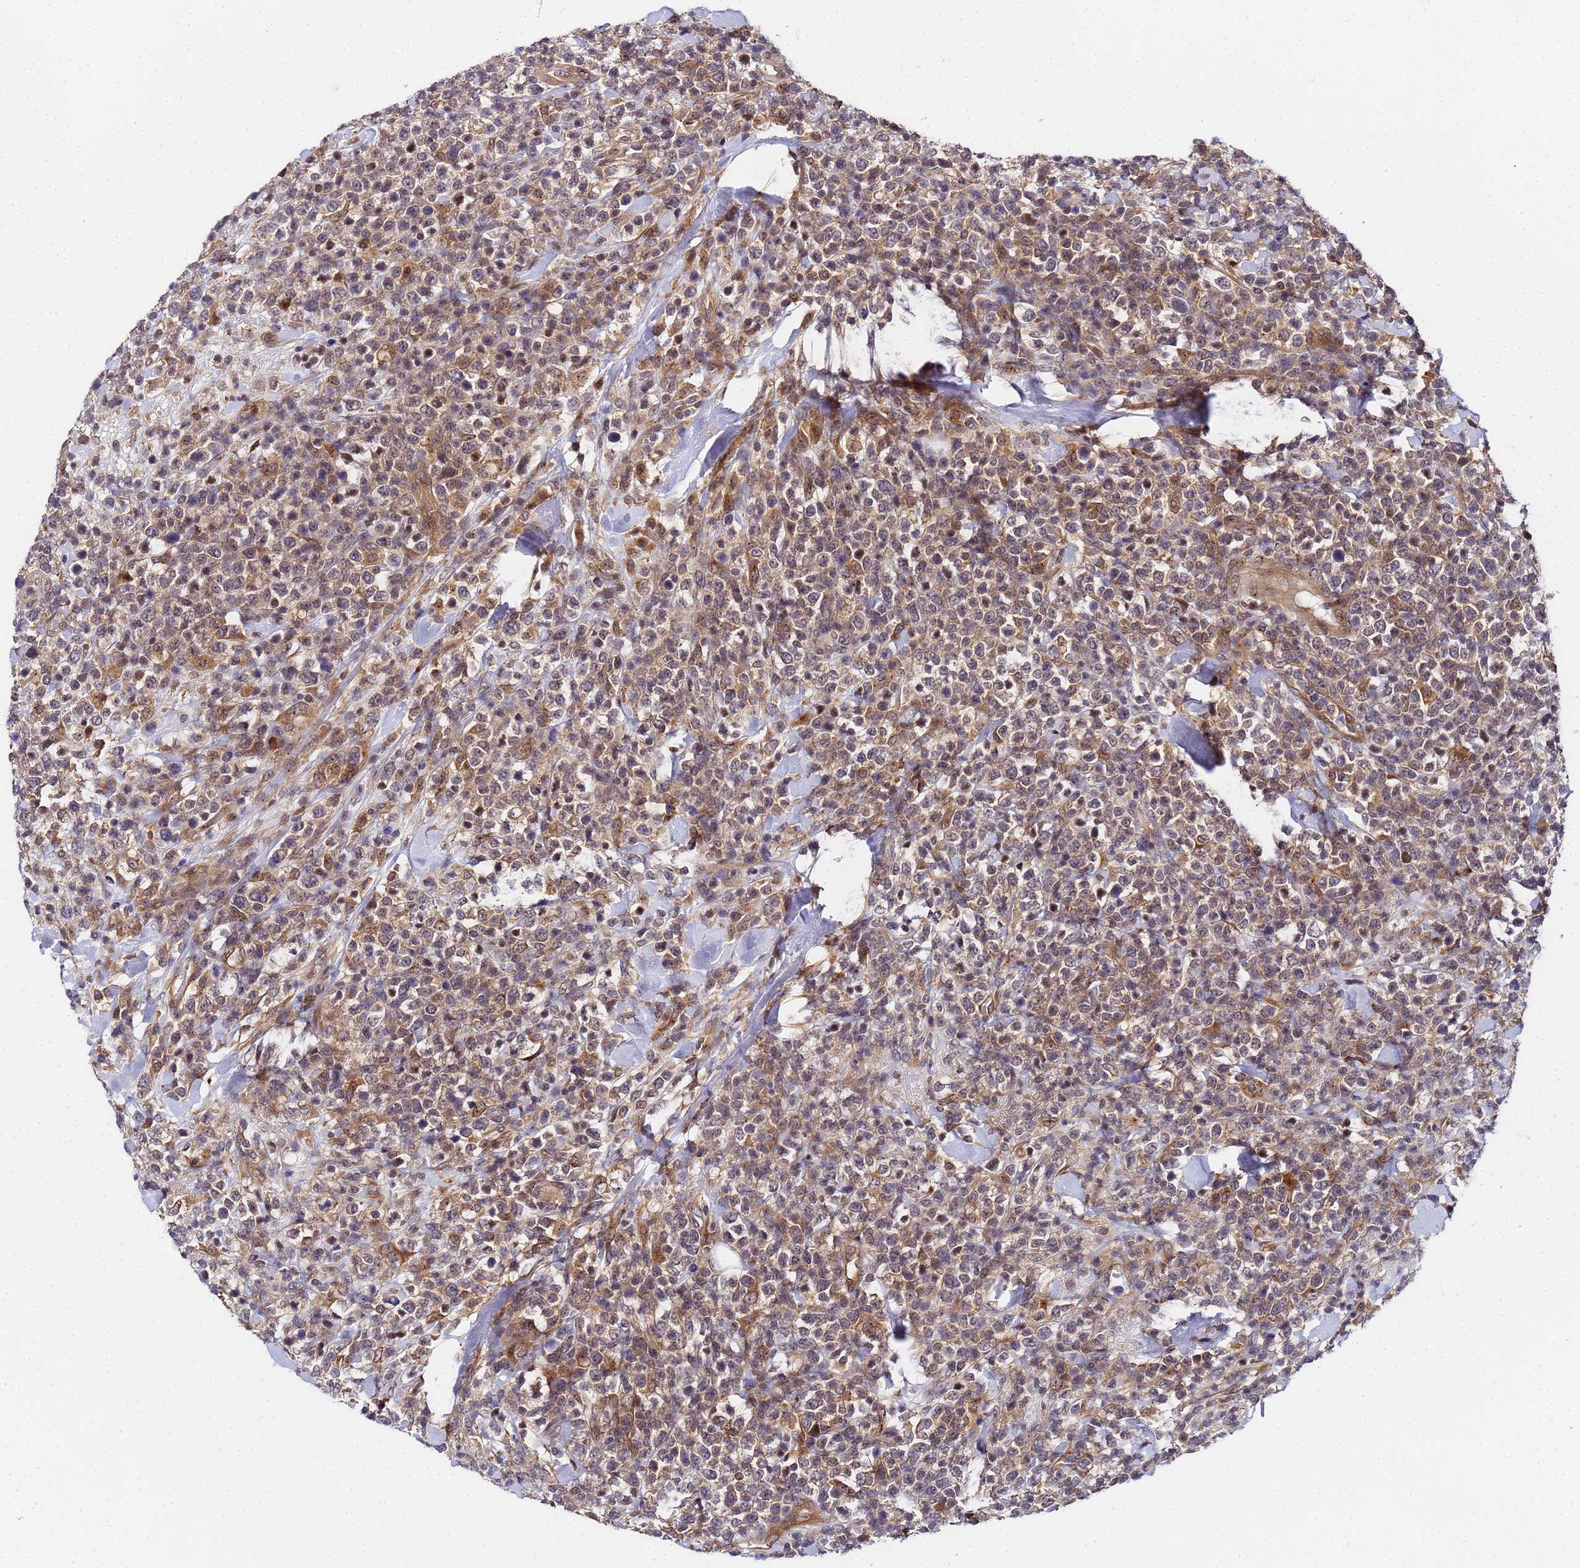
{"staining": {"intensity": "weak", "quantity": ">75%", "location": "cytoplasmic/membranous"}, "tissue": "lymphoma", "cell_type": "Tumor cells", "image_type": "cancer", "snomed": [{"axis": "morphology", "description": "Malignant lymphoma, non-Hodgkin's type, High grade"}, {"axis": "topography", "description": "Colon"}], "caption": "High-grade malignant lymphoma, non-Hodgkin's type was stained to show a protein in brown. There is low levels of weak cytoplasmic/membranous positivity in about >75% of tumor cells. The protein is stained brown, and the nuclei are stained in blue (DAB IHC with brightfield microscopy, high magnification).", "gene": "UNC93B1", "patient": {"sex": "female", "age": 53}}